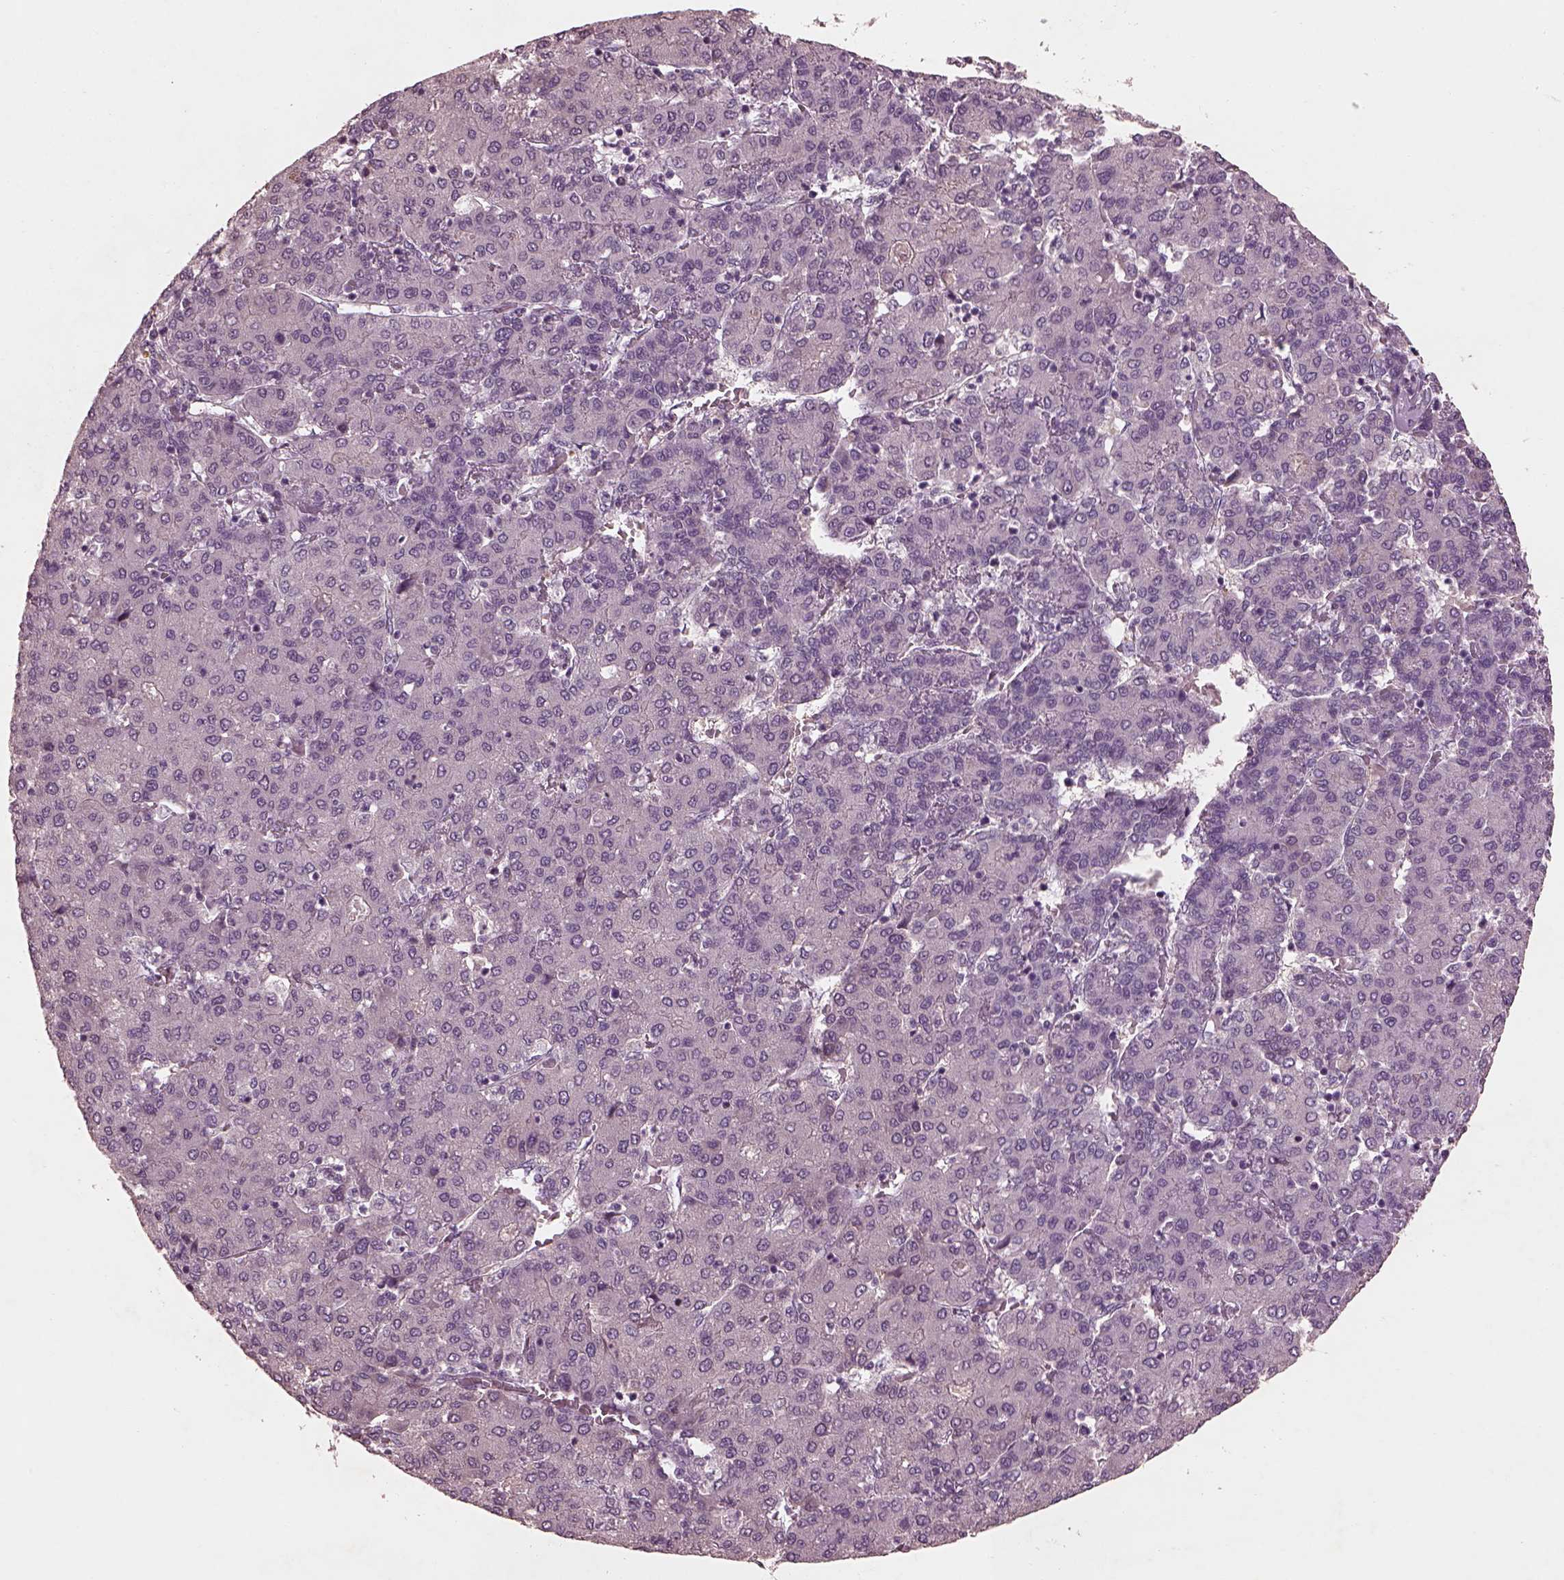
{"staining": {"intensity": "negative", "quantity": "none", "location": "none"}, "tissue": "liver cancer", "cell_type": "Tumor cells", "image_type": "cancer", "snomed": [{"axis": "morphology", "description": "Carcinoma, Hepatocellular, NOS"}, {"axis": "topography", "description": "Liver"}], "caption": "This is a photomicrograph of immunohistochemistry staining of liver hepatocellular carcinoma, which shows no staining in tumor cells. Brightfield microscopy of immunohistochemistry stained with DAB (brown) and hematoxylin (blue), captured at high magnification.", "gene": "FRRS1L", "patient": {"sex": "male", "age": 65}}